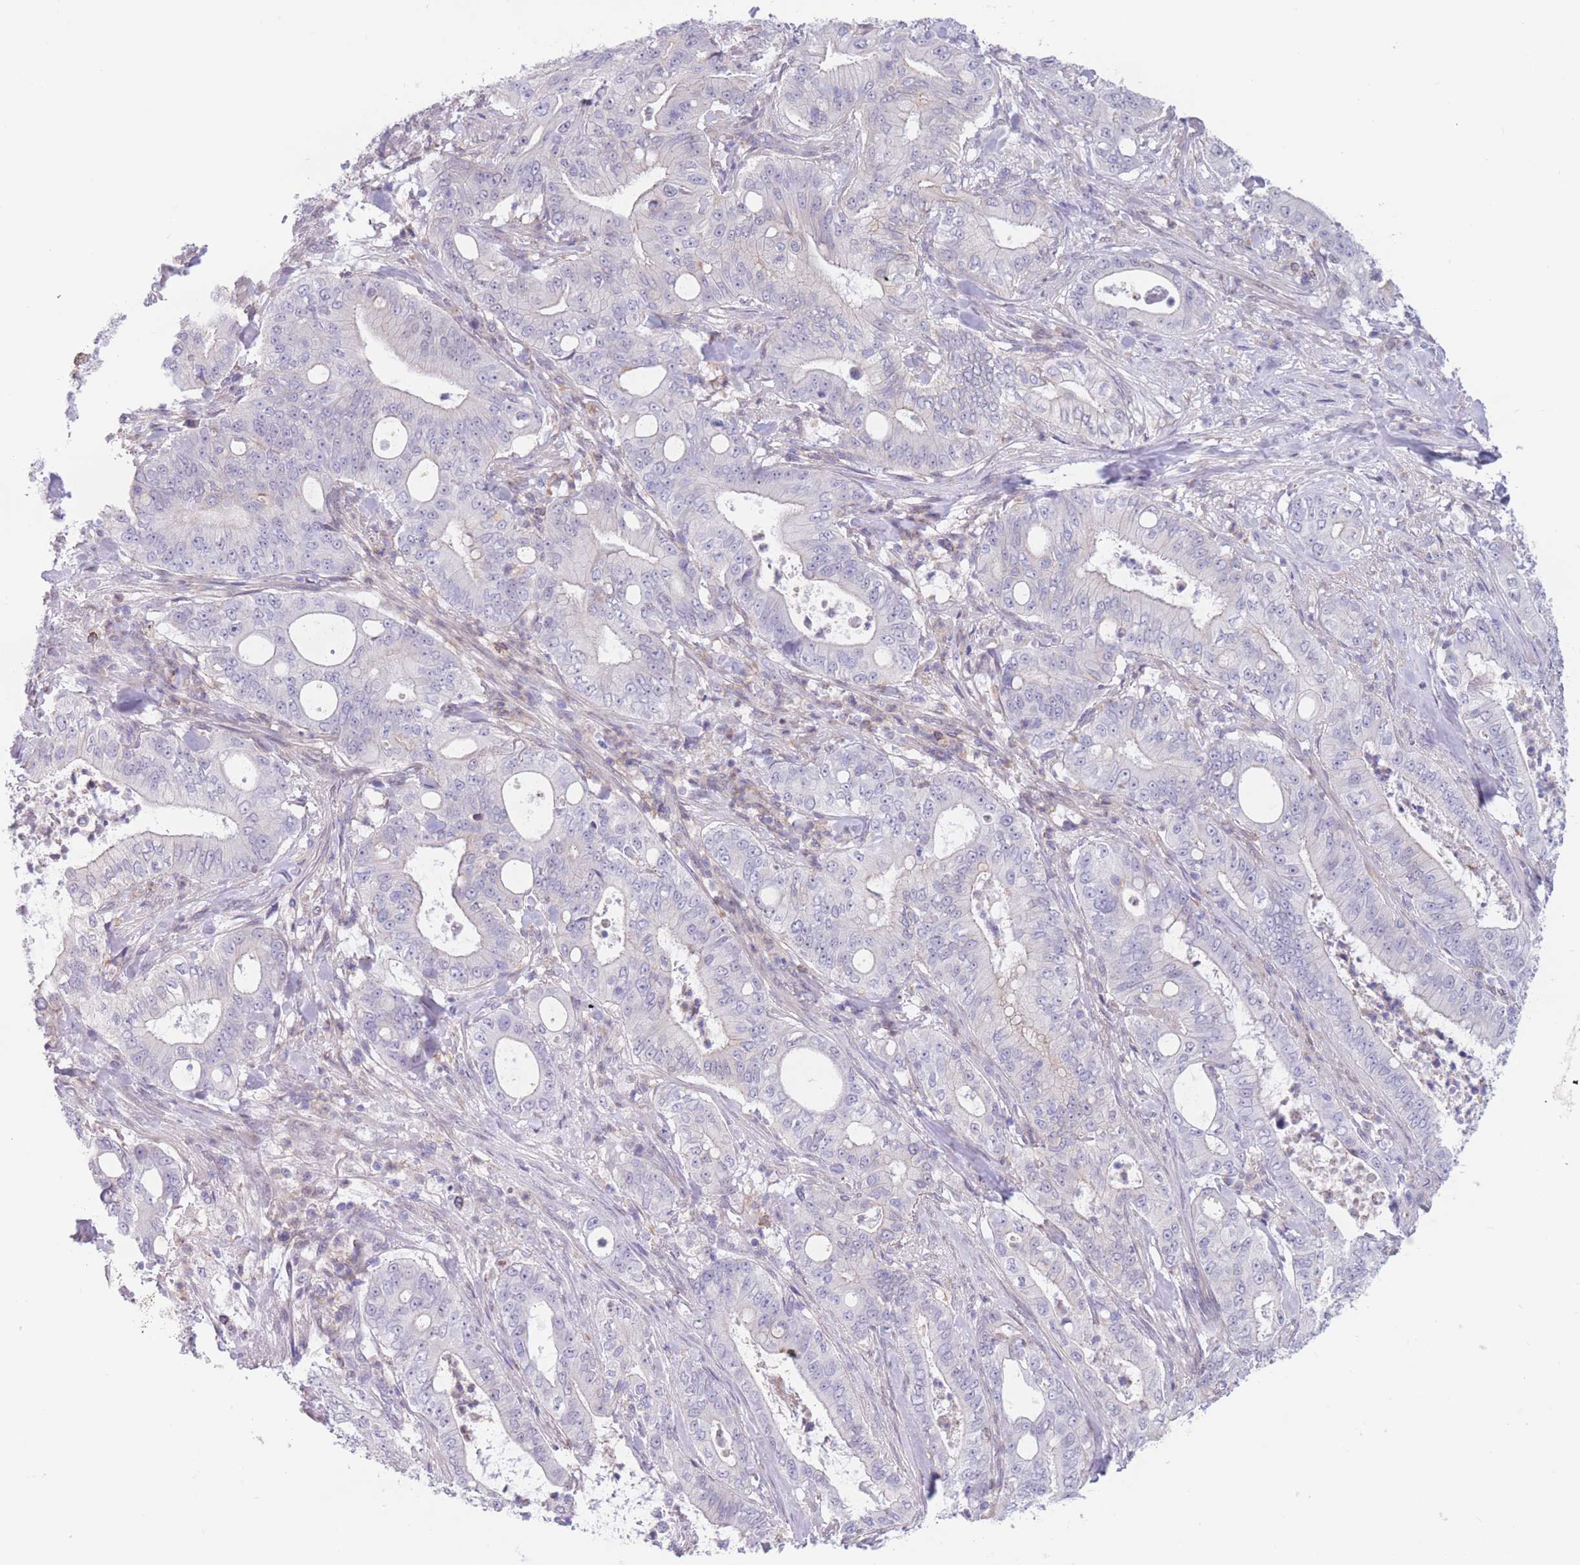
{"staining": {"intensity": "negative", "quantity": "none", "location": "none"}, "tissue": "pancreatic cancer", "cell_type": "Tumor cells", "image_type": "cancer", "snomed": [{"axis": "morphology", "description": "Adenocarcinoma, NOS"}, {"axis": "topography", "description": "Pancreas"}], "caption": "The histopathology image demonstrates no significant staining in tumor cells of pancreatic cancer (adenocarcinoma).", "gene": "PODXL", "patient": {"sex": "male", "age": 71}}